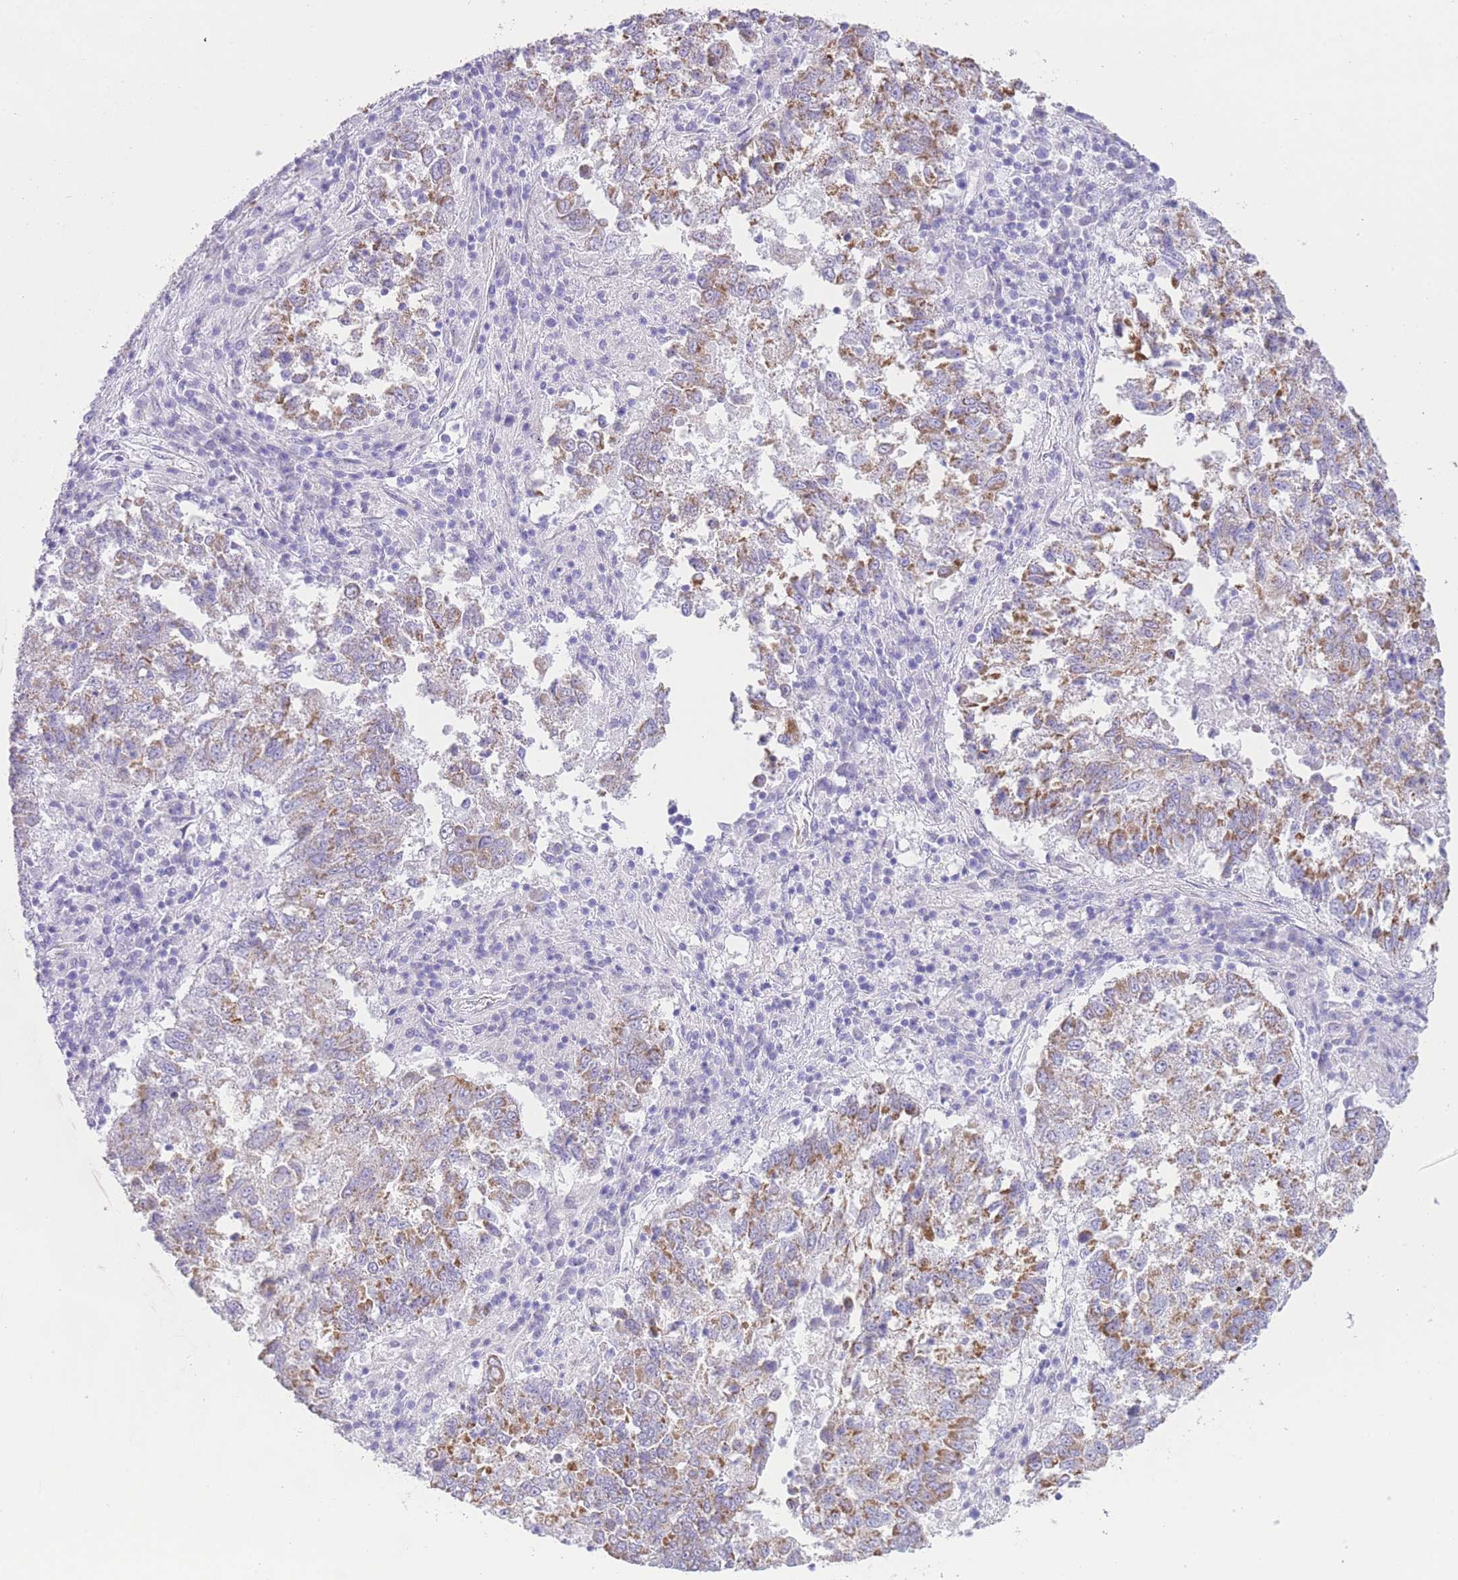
{"staining": {"intensity": "moderate", "quantity": ">75%", "location": "cytoplasmic/membranous"}, "tissue": "lung cancer", "cell_type": "Tumor cells", "image_type": "cancer", "snomed": [{"axis": "morphology", "description": "Squamous cell carcinoma, NOS"}, {"axis": "topography", "description": "Lung"}], "caption": "Immunohistochemistry histopathology image of squamous cell carcinoma (lung) stained for a protein (brown), which displays medium levels of moderate cytoplasmic/membranous positivity in about >75% of tumor cells.", "gene": "ACSM4", "patient": {"sex": "male", "age": 73}}